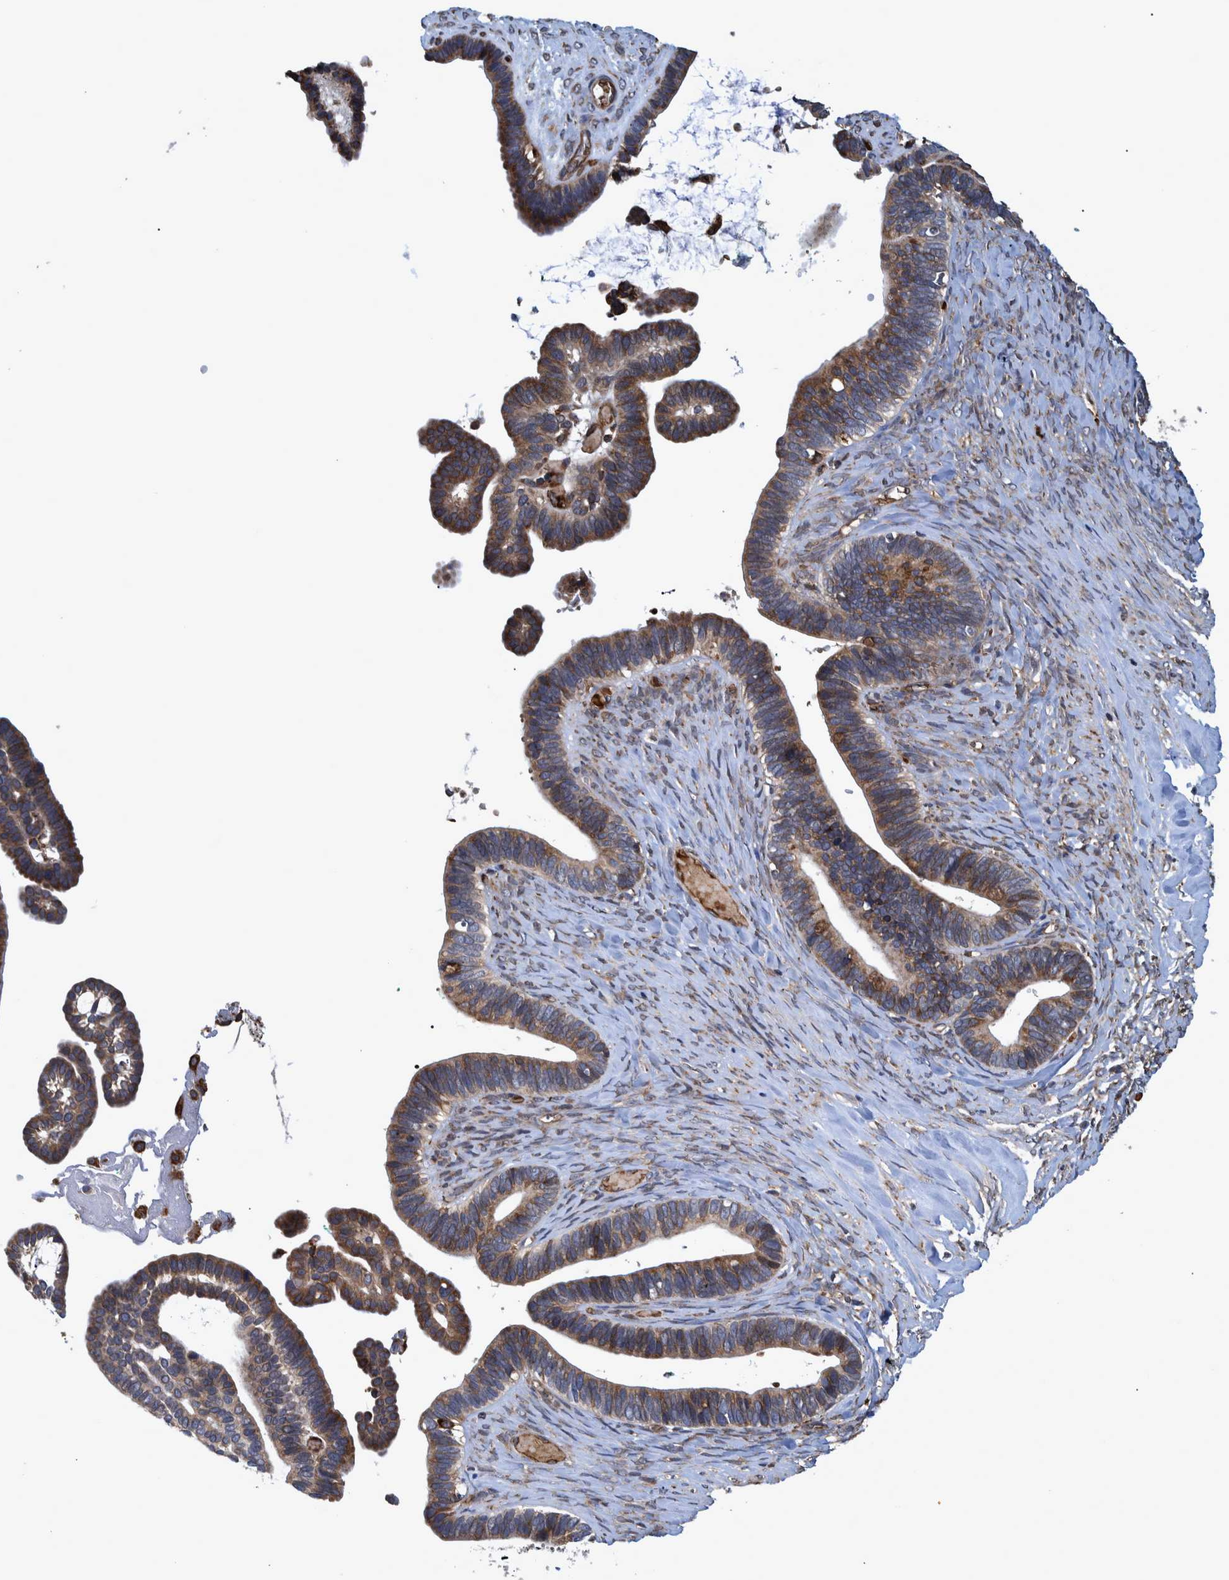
{"staining": {"intensity": "moderate", "quantity": ">75%", "location": "cytoplasmic/membranous"}, "tissue": "ovarian cancer", "cell_type": "Tumor cells", "image_type": "cancer", "snomed": [{"axis": "morphology", "description": "Cystadenocarcinoma, serous, NOS"}, {"axis": "topography", "description": "Ovary"}], "caption": "Ovarian serous cystadenocarcinoma tissue reveals moderate cytoplasmic/membranous staining in approximately >75% of tumor cells, visualized by immunohistochemistry. Nuclei are stained in blue.", "gene": "SPAG5", "patient": {"sex": "female", "age": 56}}